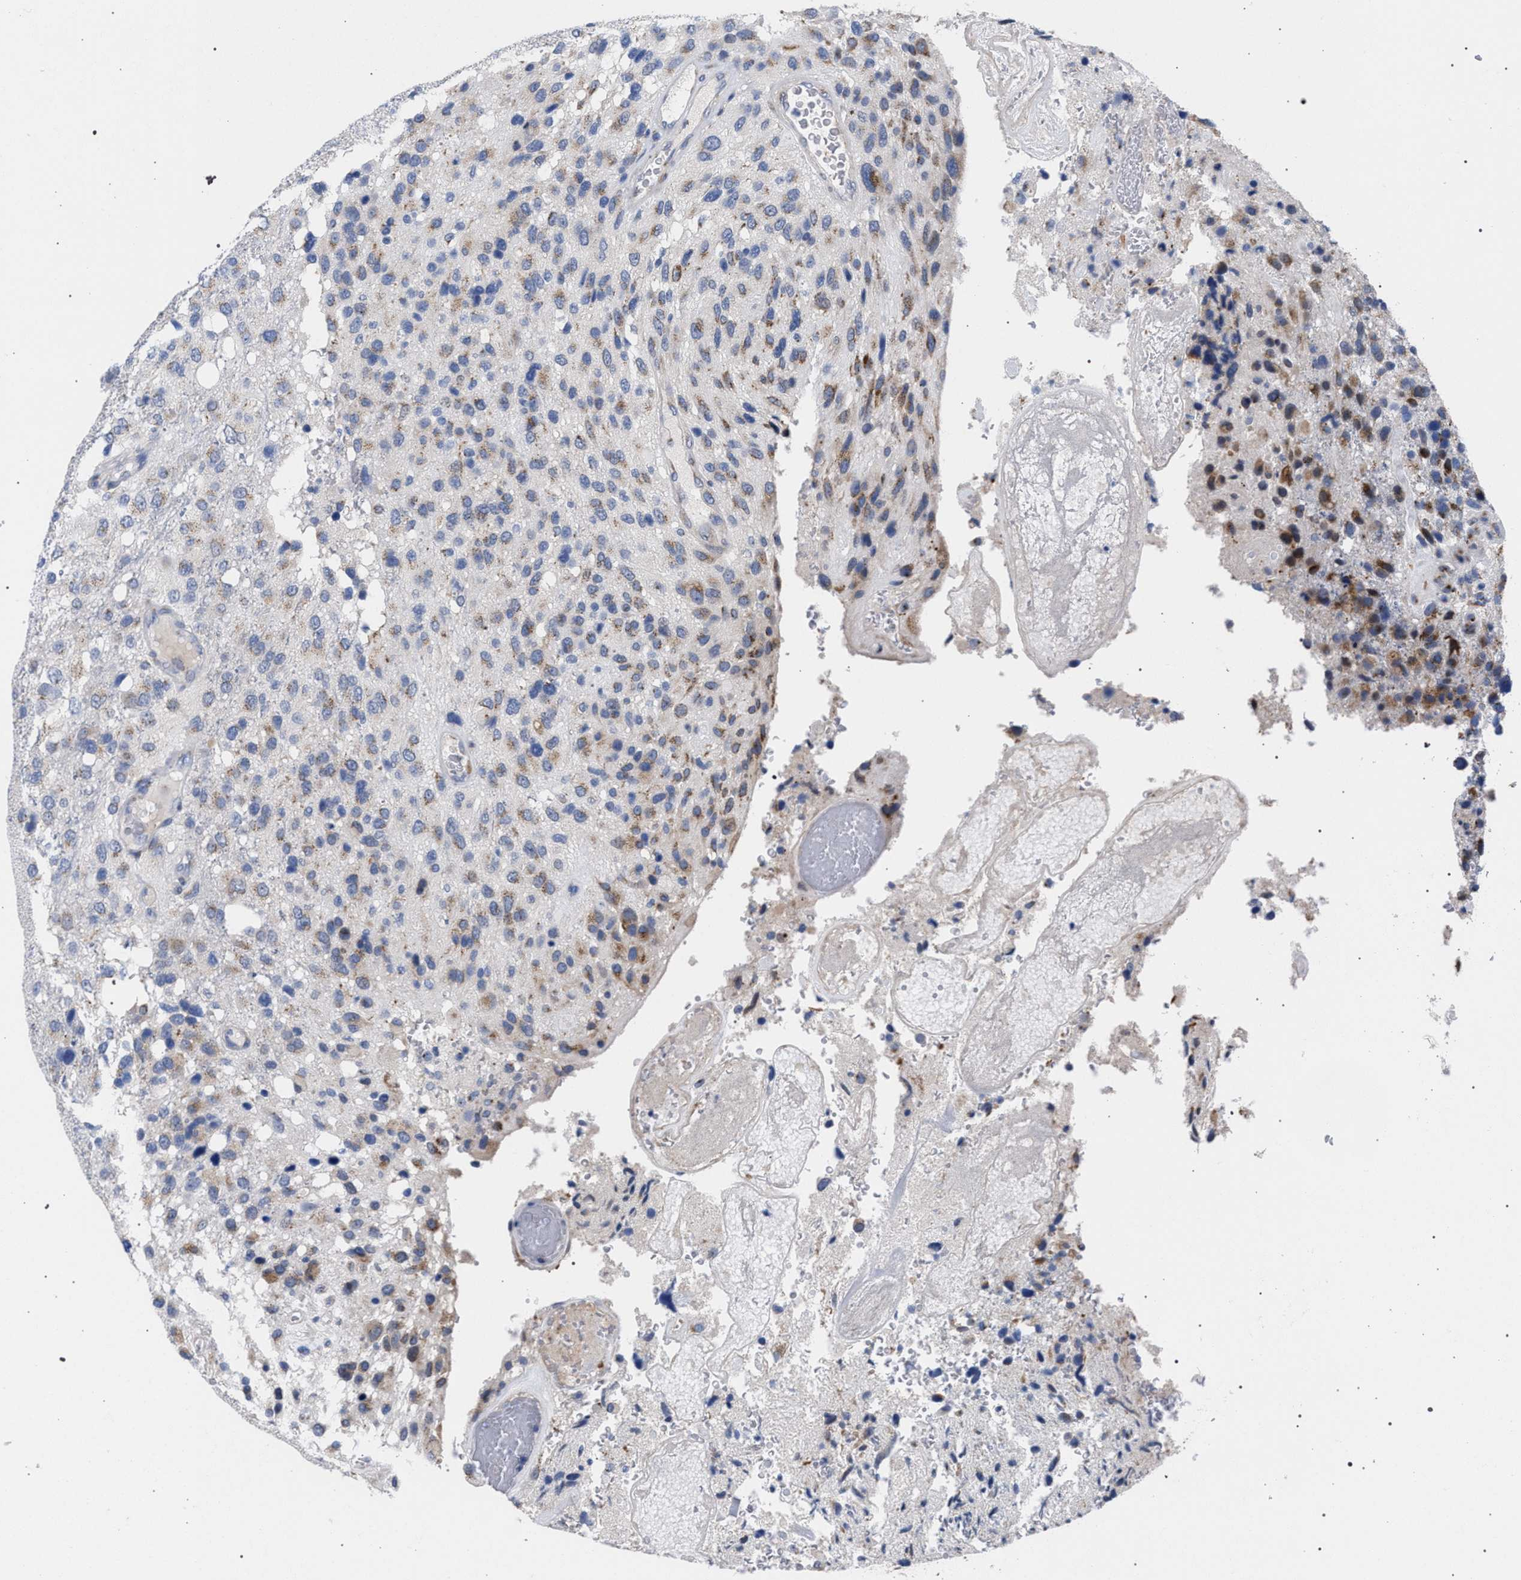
{"staining": {"intensity": "weak", "quantity": "<25%", "location": "cytoplasmic/membranous"}, "tissue": "glioma", "cell_type": "Tumor cells", "image_type": "cancer", "snomed": [{"axis": "morphology", "description": "Glioma, malignant, High grade"}, {"axis": "topography", "description": "Brain"}], "caption": "Immunohistochemistry of human malignant glioma (high-grade) exhibits no positivity in tumor cells.", "gene": "GOLGA2", "patient": {"sex": "female", "age": 58}}